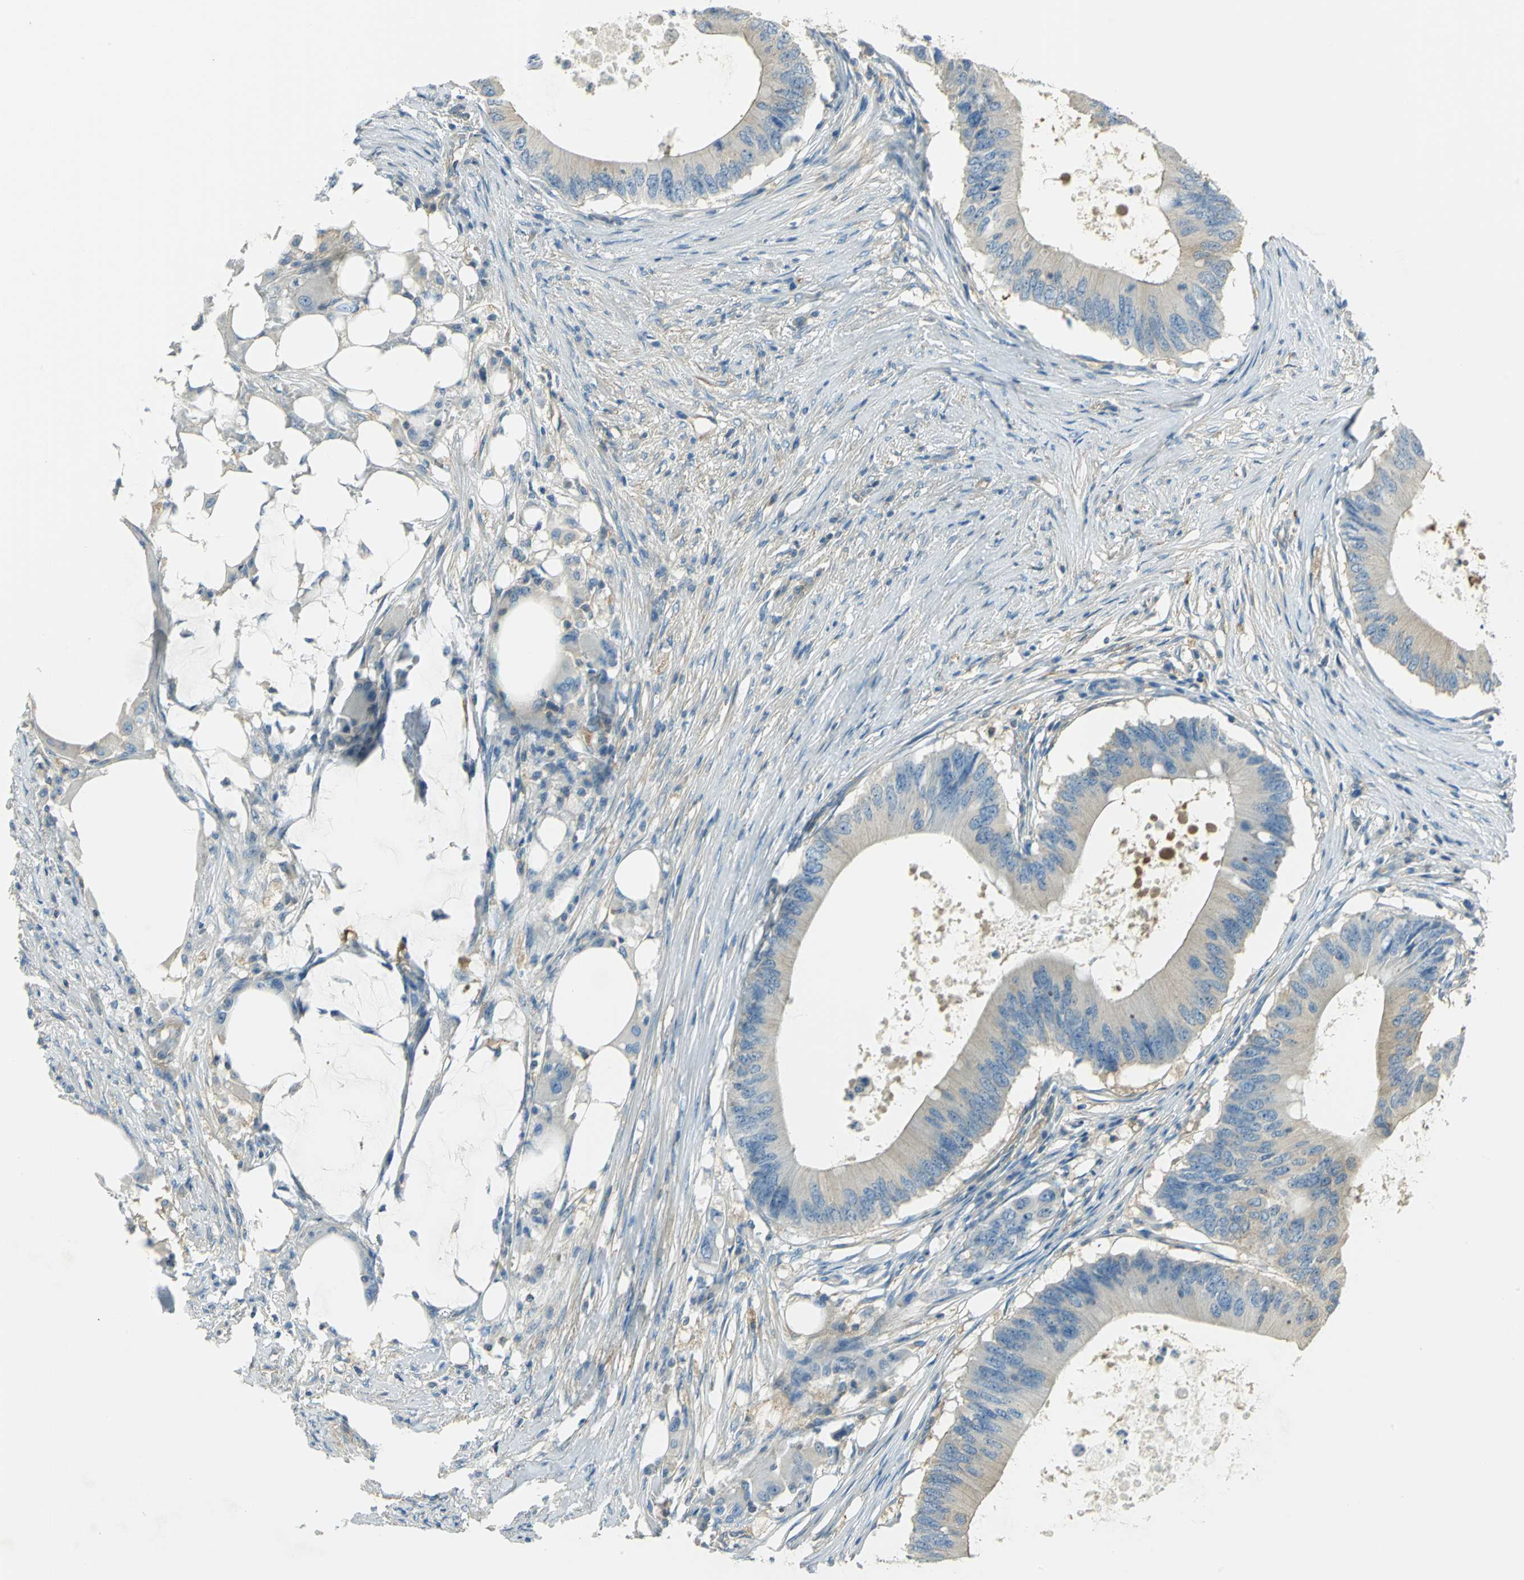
{"staining": {"intensity": "weak", "quantity": ">75%", "location": "cytoplasmic/membranous,nuclear"}, "tissue": "colorectal cancer", "cell_type": "Tumor cells", "image_type": "cancer", "snomed": [{"axis": "morphology", "description": "Adenocarcinoma, NOS"}, {"axis": "topography", "description": "Colon"}], "caption": "About >75% of tumor cells in human colorectal cancer (adenocarcinoma) display weak cytoplasmic/membranous and nuclear protein expression as visualized by brown immunohistochemical staining.", "gene": "TSC22D2", "patient": {"sex": "male", "age": 71}}